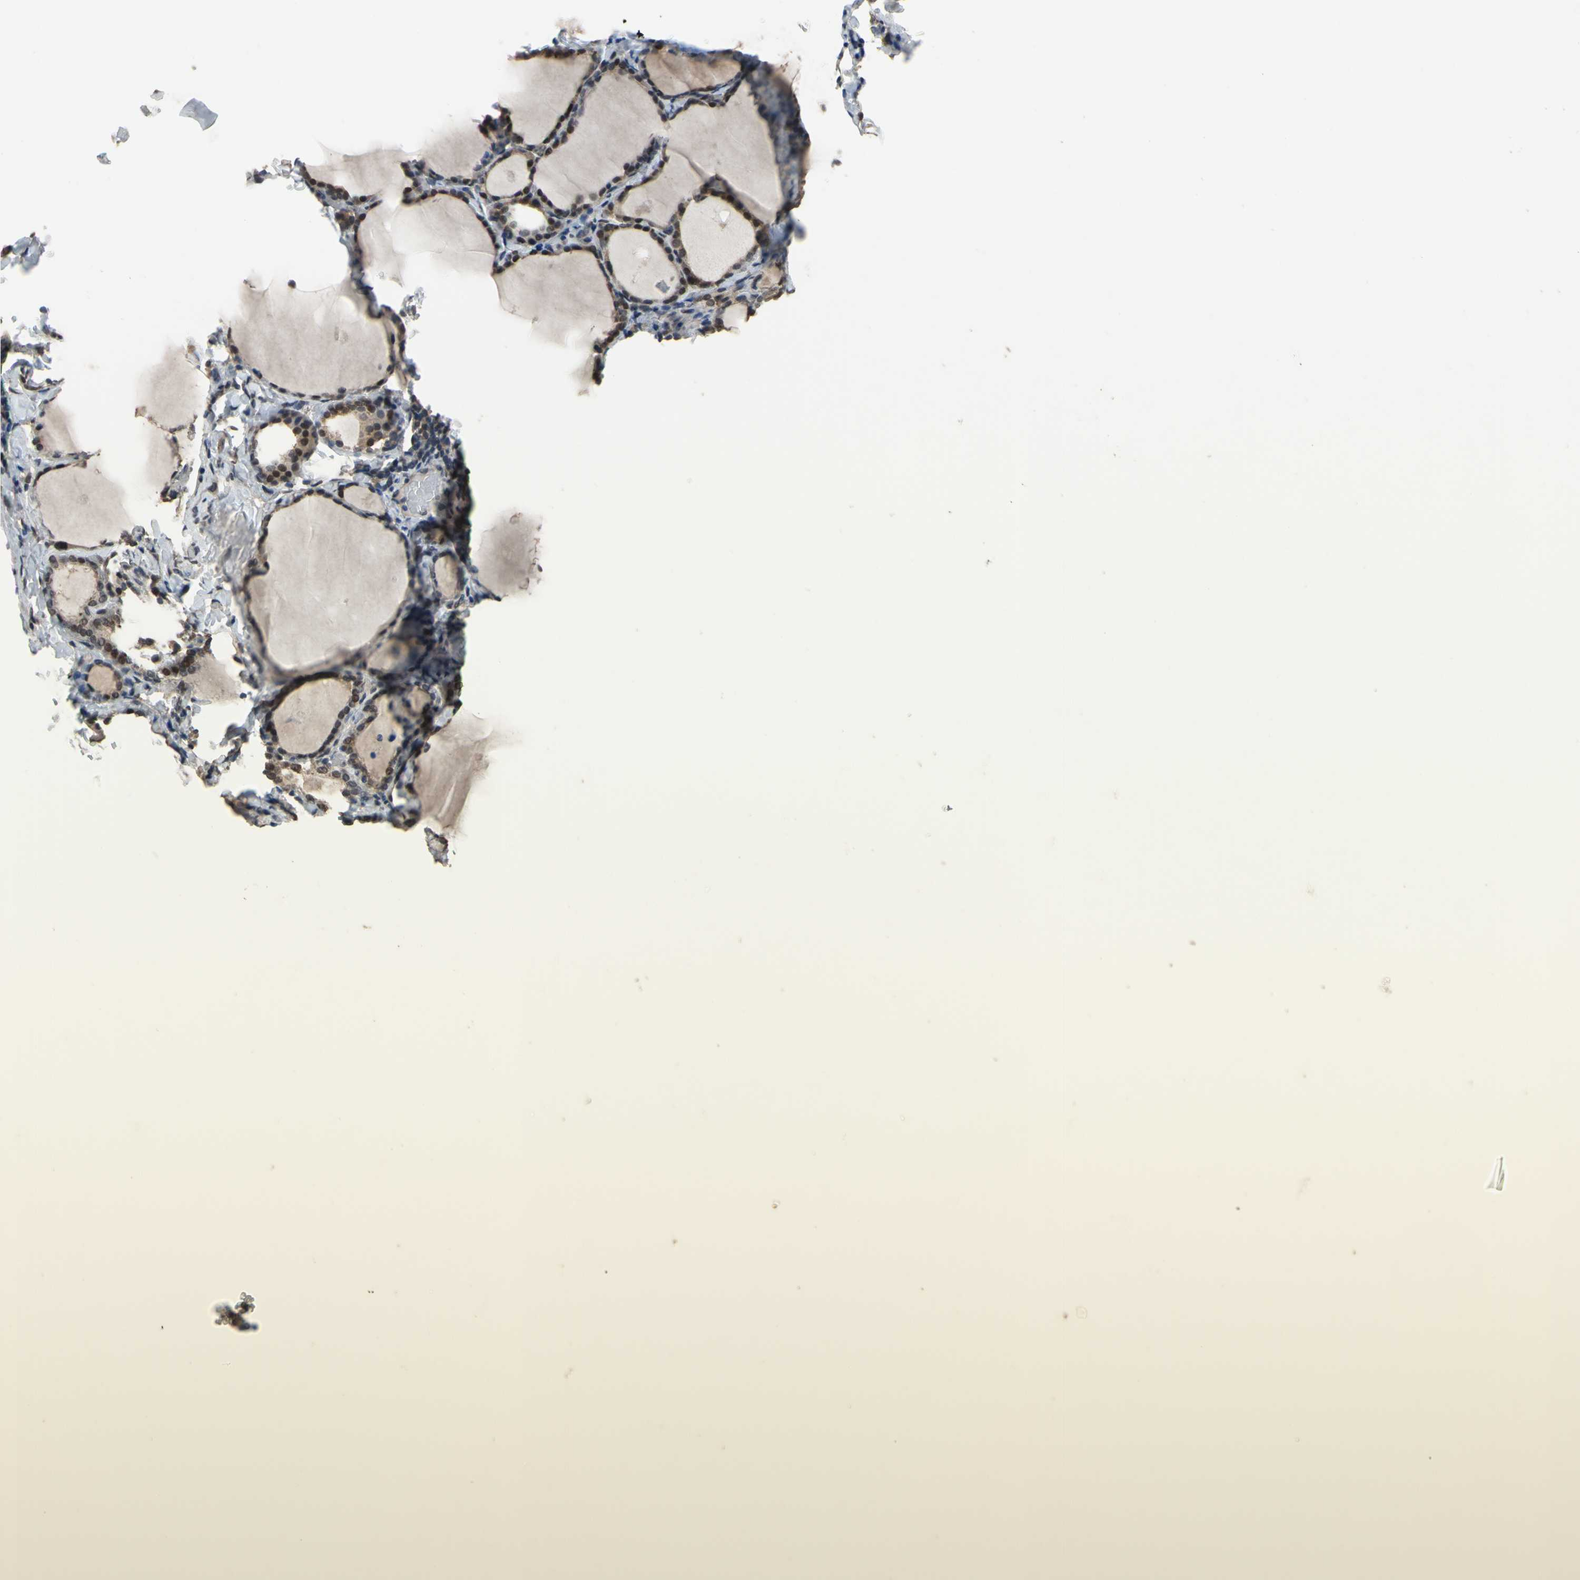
{"staining": {"intensity": "moderate", "quantity": ">75%", "location": "cytoplasmic/membranous,nuclear"}, "tissue": "thyroid gland", "cell_type": "Glandular cells", "image_type": "normal", "snomed": [{"axis": "morphology", "description": "Normal tissue, NOS"}, {"axis": "morphology", "description": "Papillary adenocarcinoma, NOS"}, {"axis": "topography", "description": "Thyroid gland"}], "caption": "Immunohistochemistry (DAB (3,3'-diaminobenzidine)) staining of unremarkable human thyroid gland exhibits moderate cytoplasmic/membranous,nuclear protein positivity in approximately >75% of glandular cells. (Brightfield microscopy of DAB IHC at high magnification).", "gene": "ZNF174", "patient": {"sex": "female", "age": 30}}